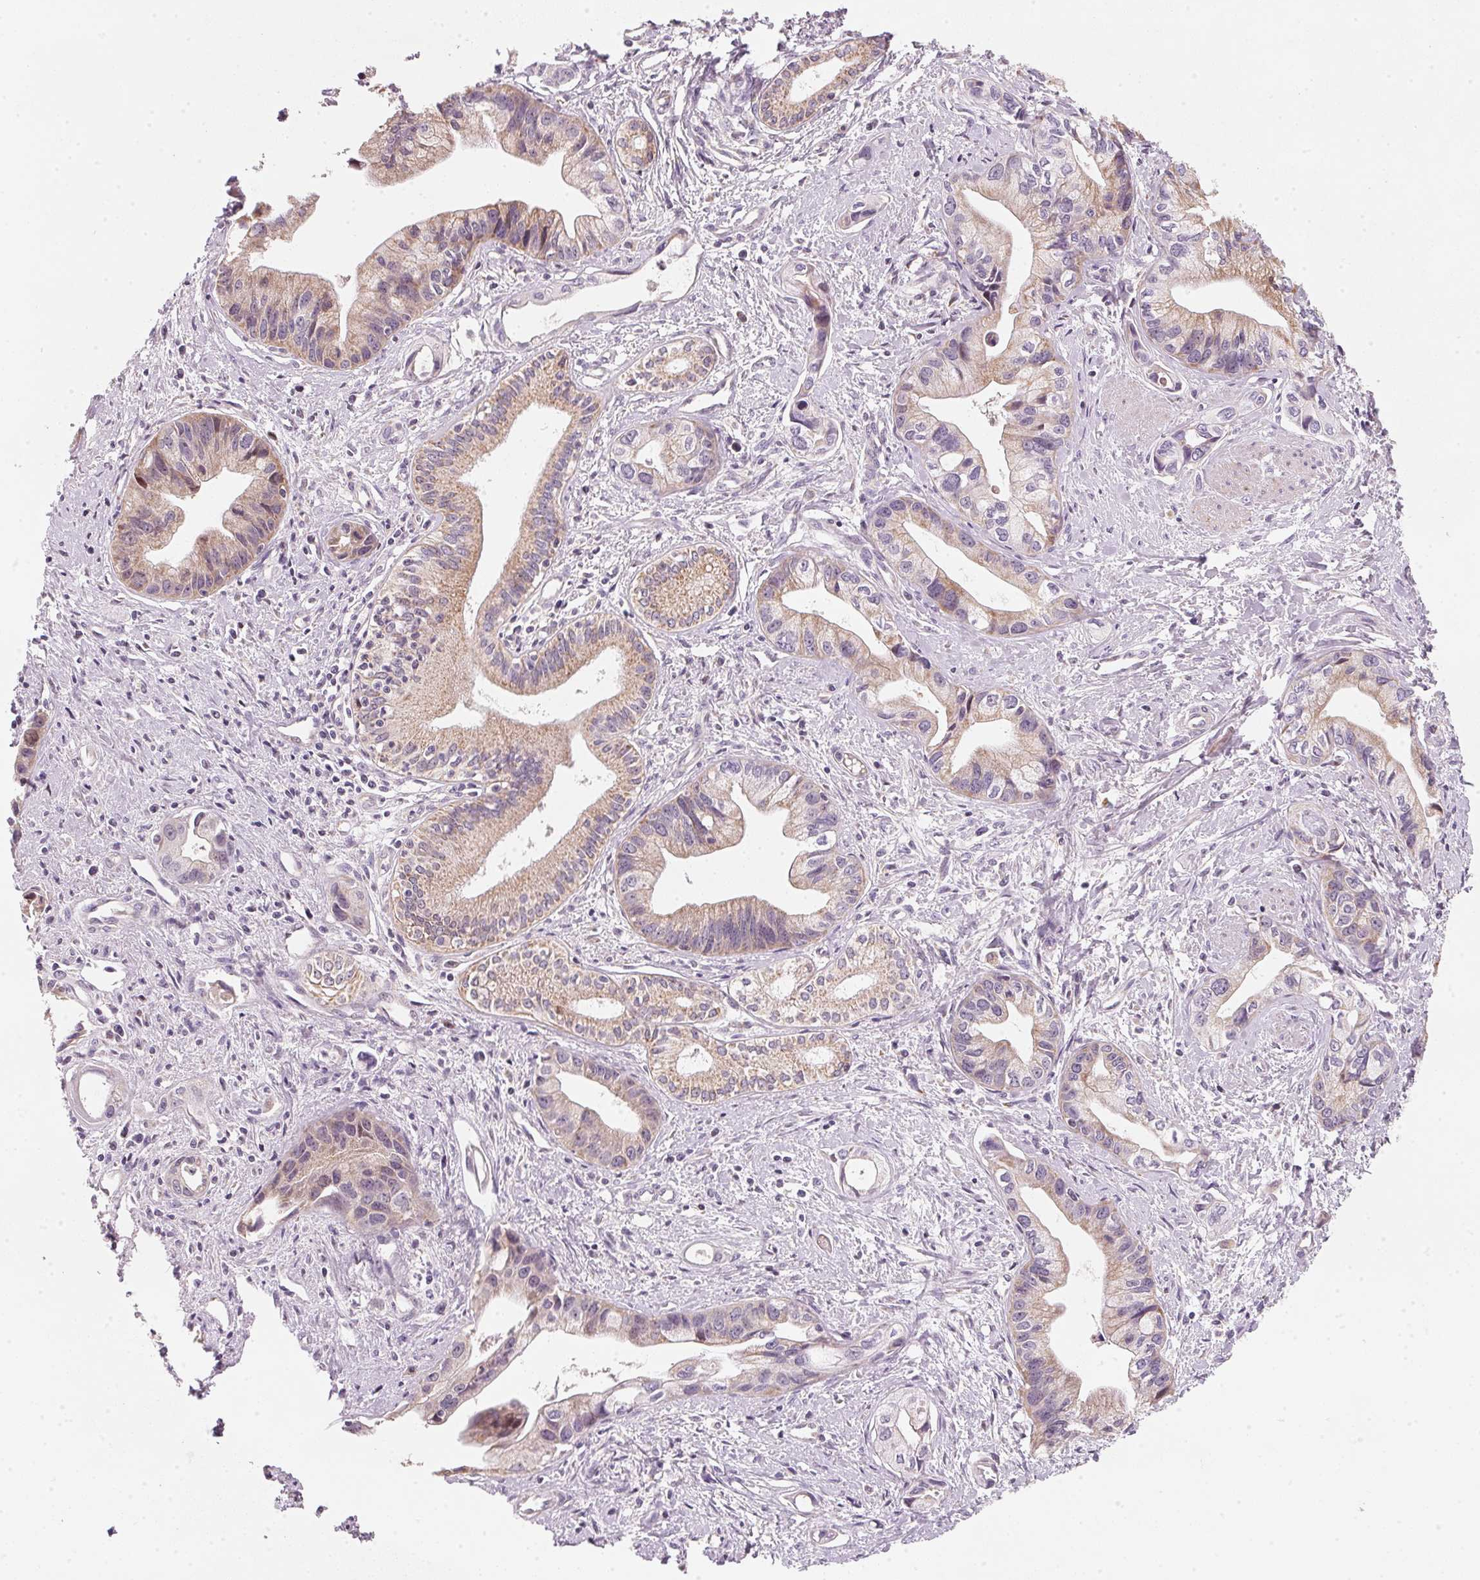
{"staining": {"intensity": "moderate", "quantity": "25%-75%", "location": "cytoplasmic/membranous"}, "tissue": "pancreatic cancer", "cell_type": "Tumor cells", "image_type": "cancer", "snomed": [{"axis": "morphology", "description": "Adenocarcinoma, NOS"}, {"axis": "topography", "description": "Pancreas"}], "caption": "About 25%-75% of tumor cells in human pancreatic cancer show moderate cytoplasmic/membranous protein staining as visualized by brown immunohistochemical staining.", "gene": "COQ7", "patient": {"sex": "female", "age": 61}}